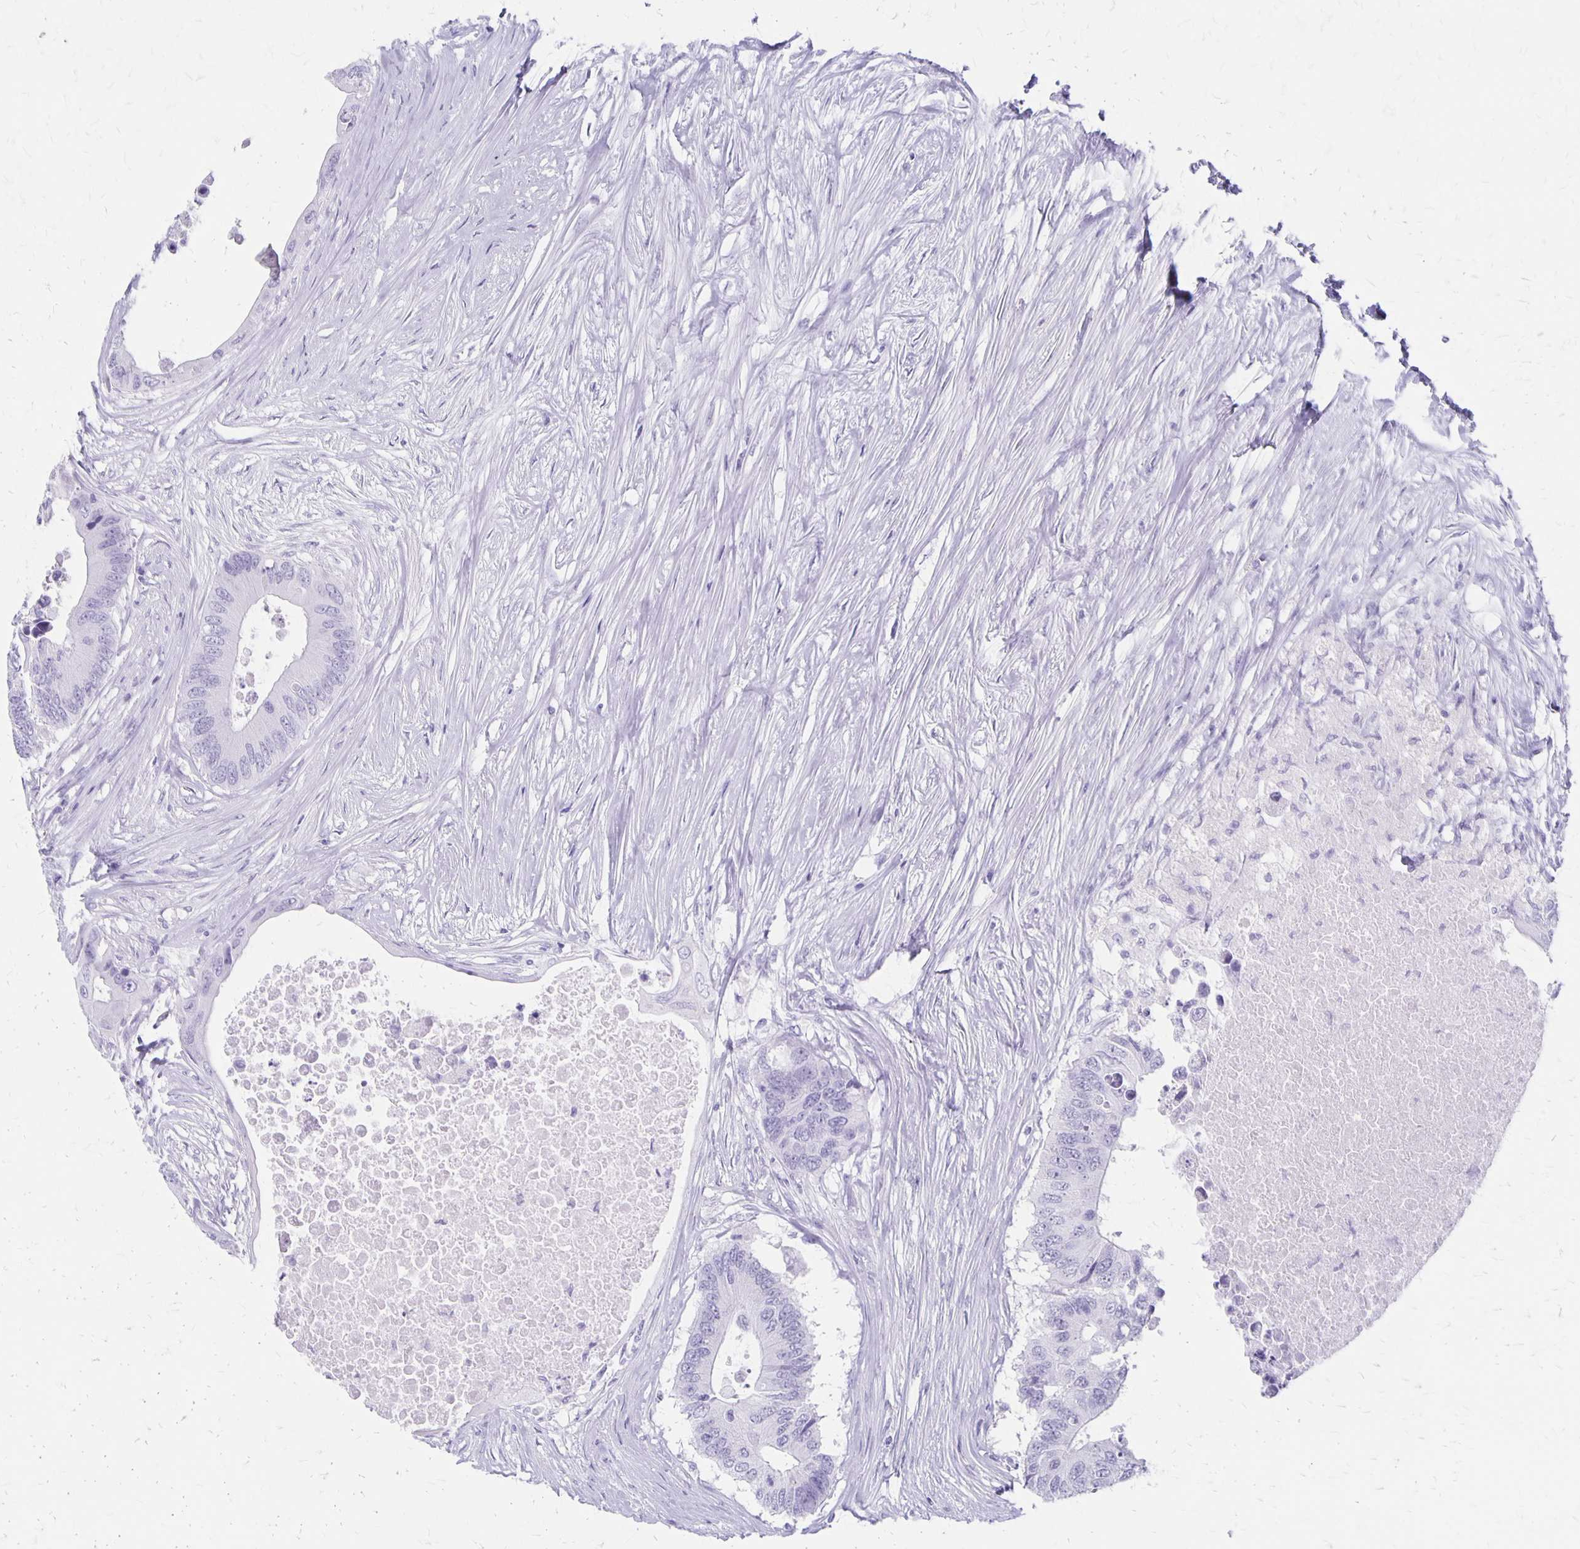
{"staining": {"intensity": "negative", "quantity": "none", "location": "none"}, "tissue": "colorectal cancer", "cell_type": "Tumor cells", "image_type": "cancer", "snomed": [{"axis": "morphology", "description": "Adenocarcinoma, NOS"}, {"axis": "topography", "description": "Colon"}], "caption": "This histopathology image is of adenocarcinoma (colorectal) stained with immunohistochemistry (IHC) to label a protein in brown with the nuclei are counter-stained blue. There is no staining in tumor cells. The staining is performed using DAB (3,3'-diaminobenzidine) brown chromogen with nuclei counter-stained in using hematoxylin.", "gene": "MAGEC2", "patient": {"sex": "male", "age": 71}}